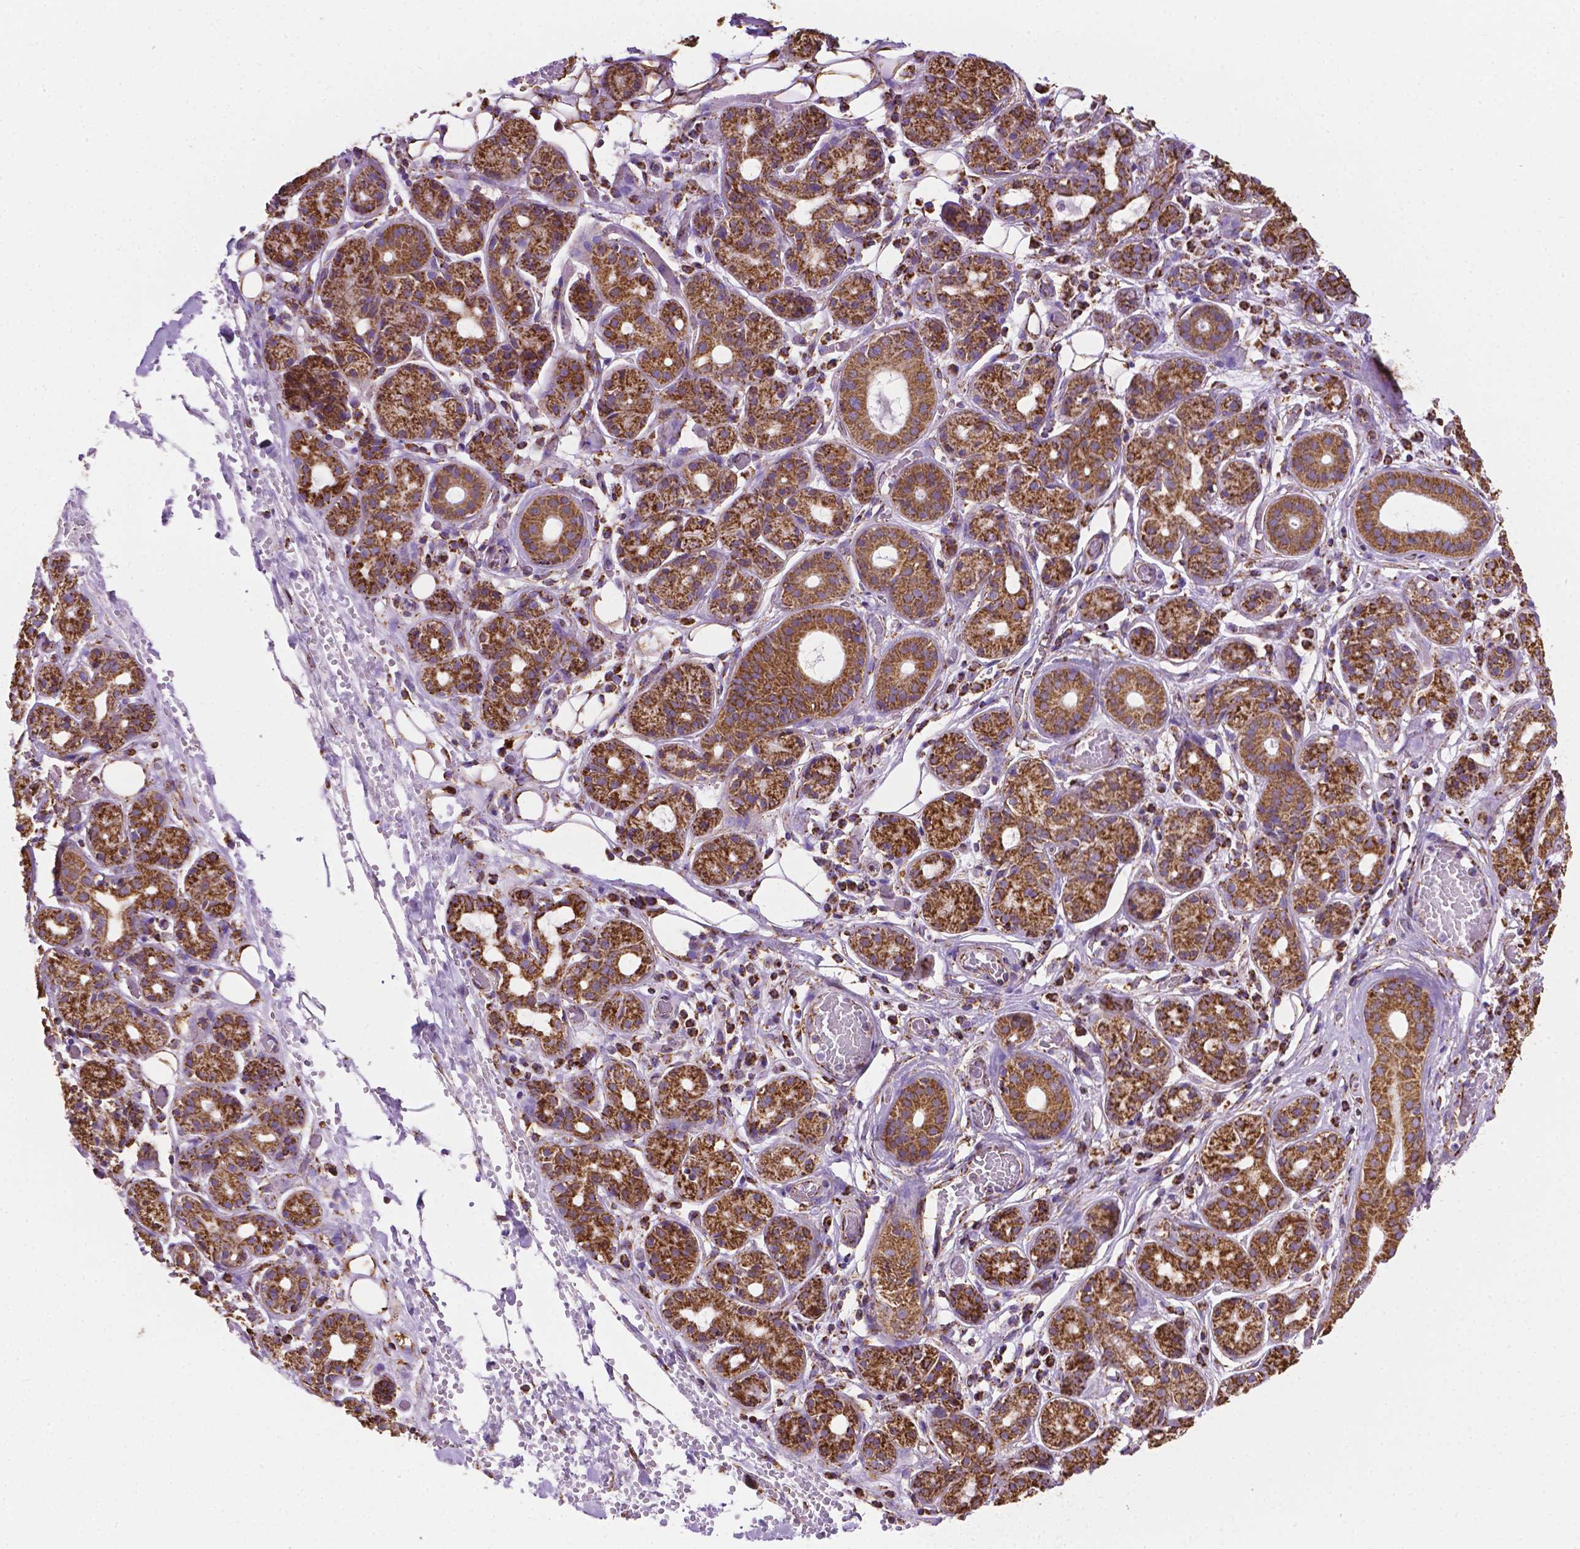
{"staining": {"intensity": "strong", "quantity": ">75%", "location": "cytoplasmic/membranous"}, "tissue": "salivary gland", "cell_type": "Glandular cells", "image_type": "normal", "snomed": [{"axis": "morphology", "description": "Normal tissue, NOS"}, {"axis": "topography", "description": "Salivary gland"}, {"axis": "topography", "description": "Peripheral nerve tissue"}], "caption": "Strong cytoplasmic/membranous positivity for a protein is present in about >75% of glandular cells of normal salivary gland using immunohistochemistry (IHC).", "gene": "RMDN3", "patient": {"sex": "male", "age": 71}}